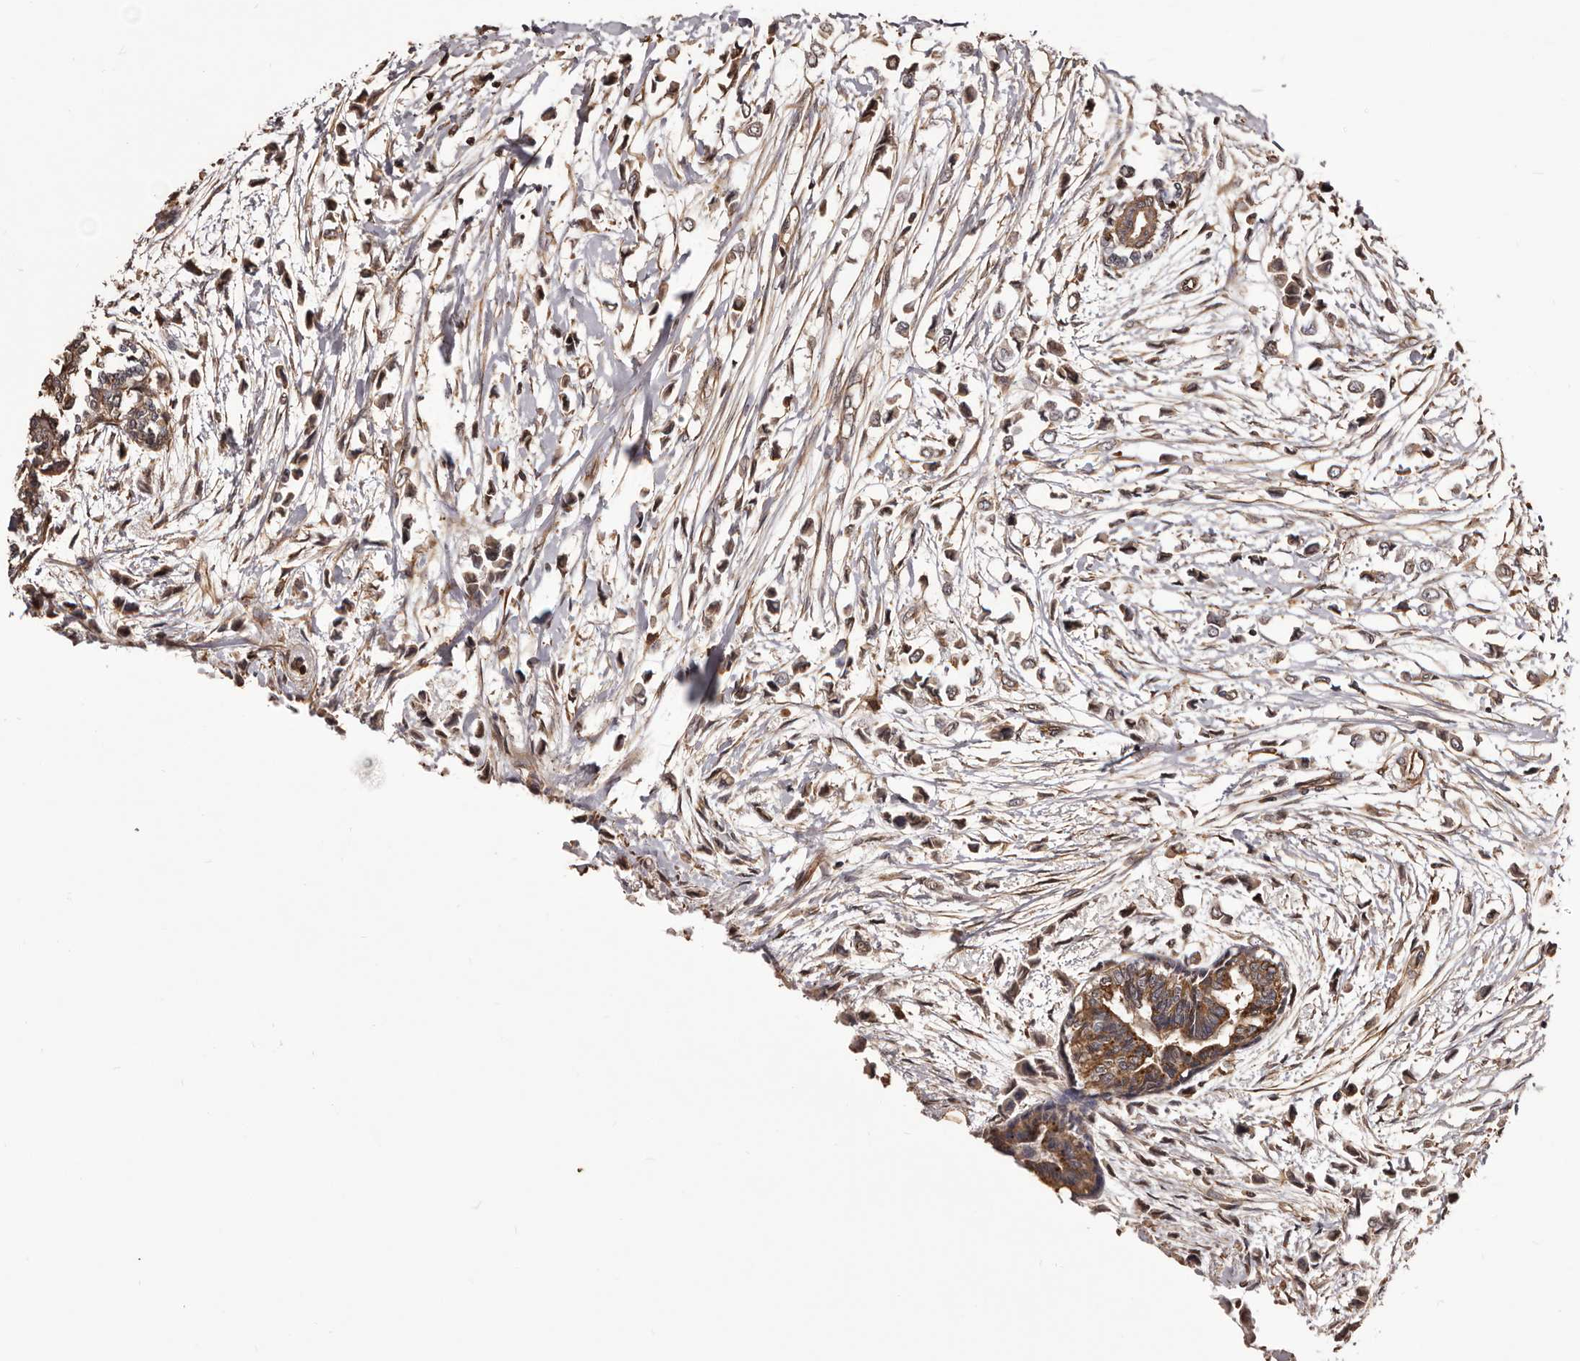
{"staining": {"intensity": "moderate", "quantity": ">75%", "location": "cytoplasmic/membranous"}, "tissue": "breast cancer", "cell_type": "Tumor cells", "image_type": "cancer", "snomed": [{"axis": "morphology", "description": "Lobular carcinoma"}, {"axis": "topography", "description": "Breast"}], "caption": "High-magnification brightfield microscopy of breast lobular carcinoma stained with DAB (brown) and counterstained with hematoxylin (blue). tumor cells exhibit moderate cytoplasmic/membranous positivity is seen in about>75% of cells.", "gene": "ALPK1", "patient": {"sex": "female", "age": 51}}